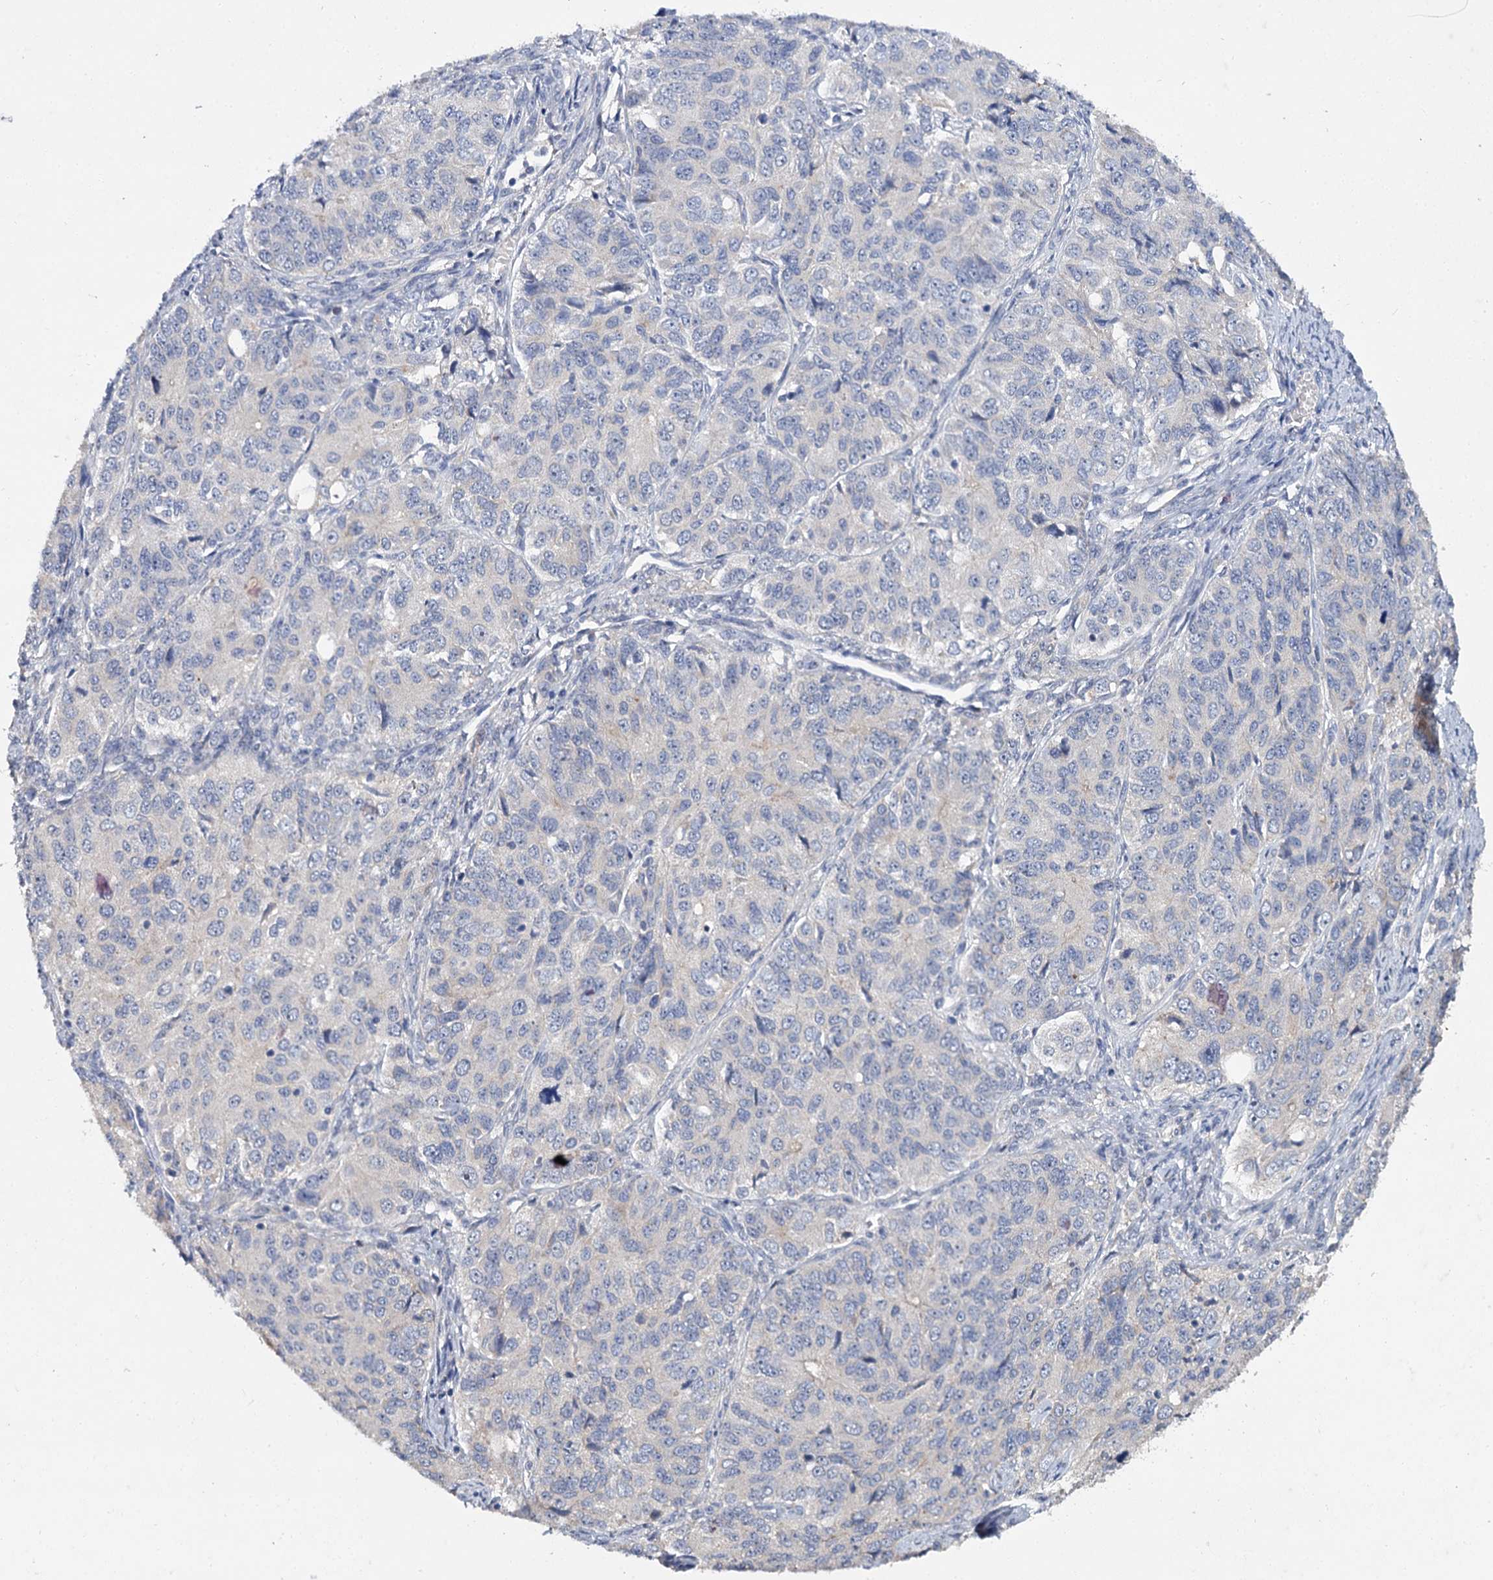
{"staining": {"intensity": "negative", "quantity": "none", "location": "none"}, "tissue": "ovarian cancer", "cell_type": "Tumor cells", "image_type": "cancer", "snomed": [{"axis": "morphology", "description": "Carcinoma, endometroid"}, {"axis": "topography", "description": "Ovary"}], "caption": "IHC histopathology image of neoplastic tissue: ovarian endometroid carcinoma stained with DAB reveals no significant protein positivity in tumor cells. The staining is performed using DAB brown chromogen with nuclei counter-stained in using hematoxylin.", "gene": "ATP9A", "patient": {"sex": "female", "age": 51}}